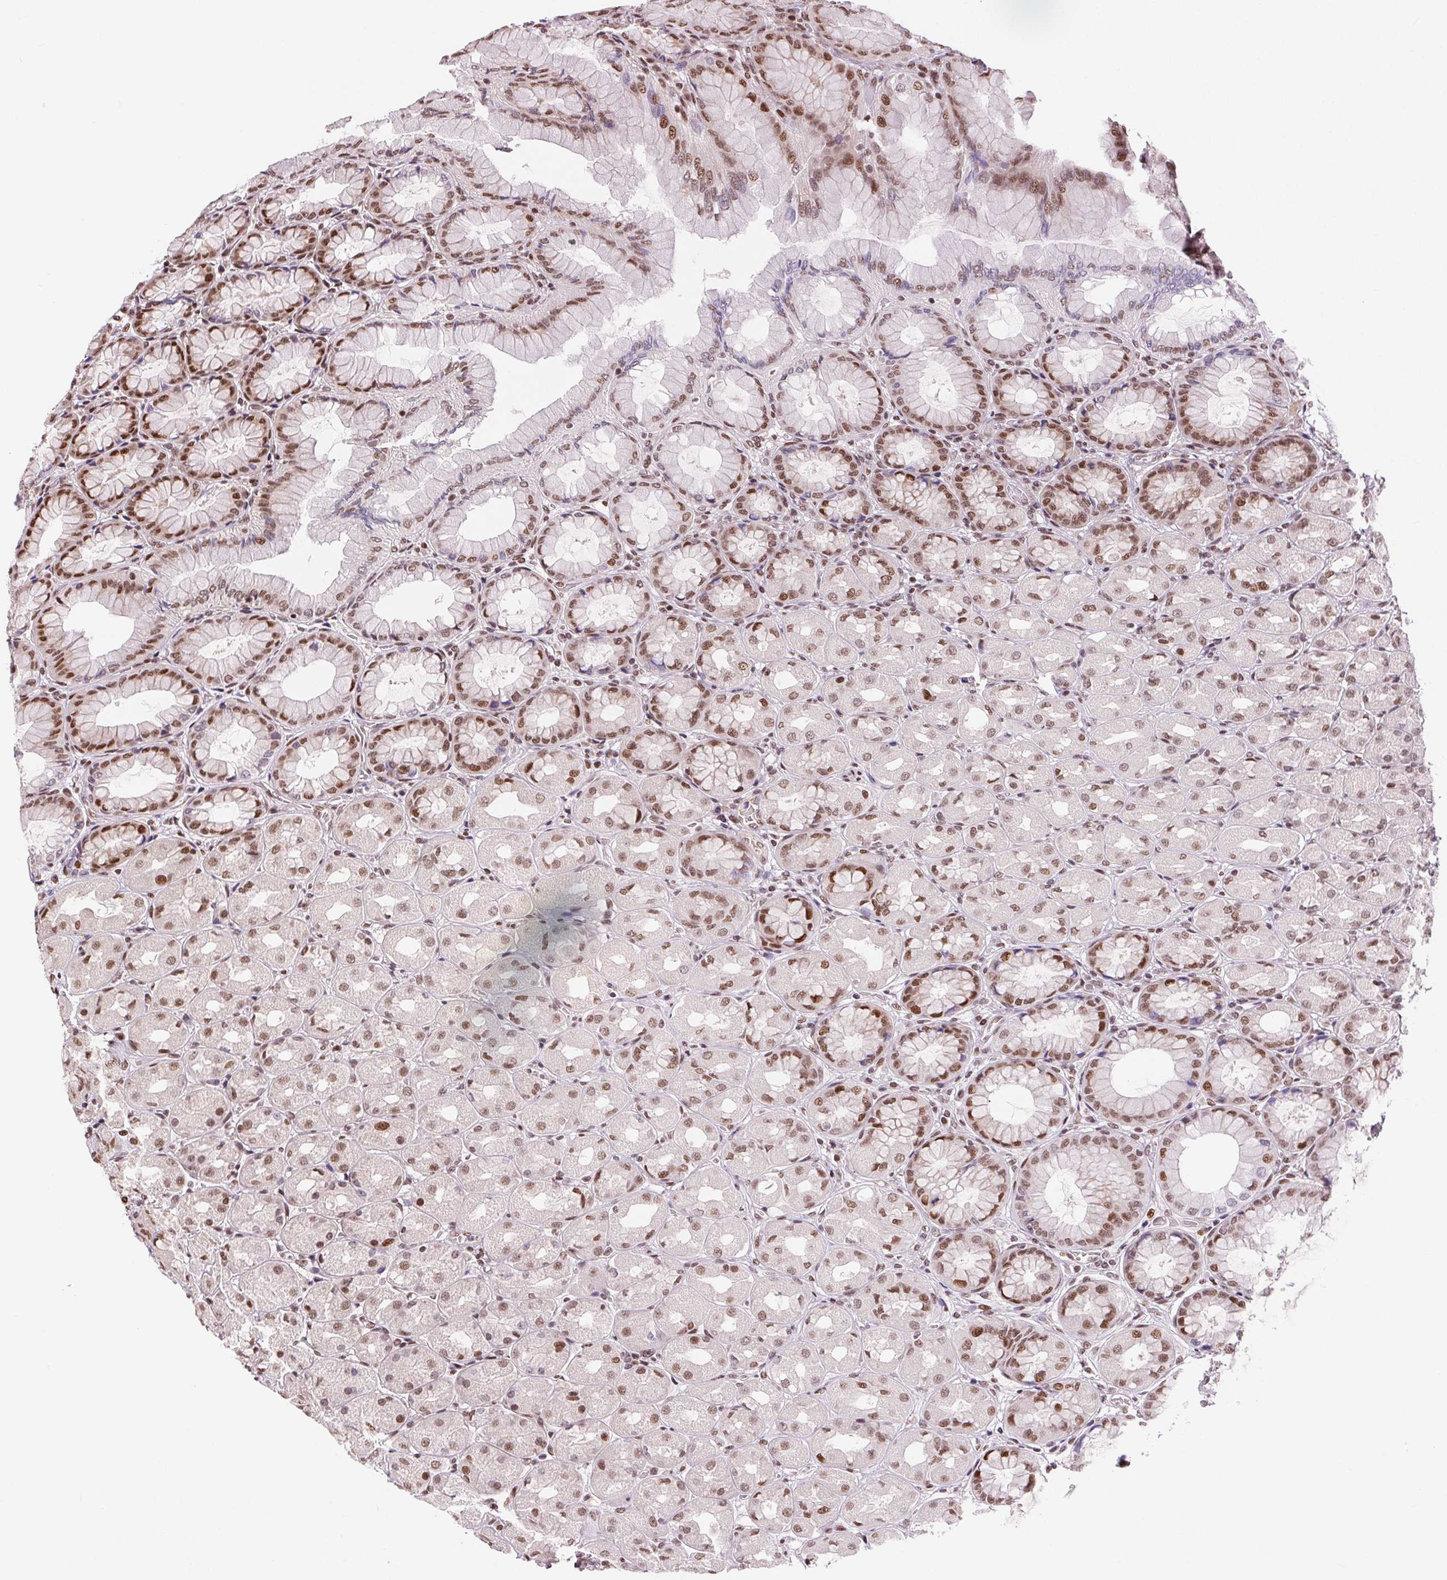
{"staining": {"intensity": "moderate", "quantity": "25%-75%", "location": "nuclear"}, "tissue": "stomach", "cell_type": "Glandular cells", "image_type": "normal", "snomed": [{"axis": "morphology", "description": "Normal tissue, NOS"}, {"axis": "topography", "description": "Stomach, upper"}], "caption": "Immunohistochemical staining of normal human stomach displays medium levels of moderate nuclear staining in about 25%-75% of glandular cells.", "gene": "RAD23A", "patient": {"sex": "female", "age": 56}}